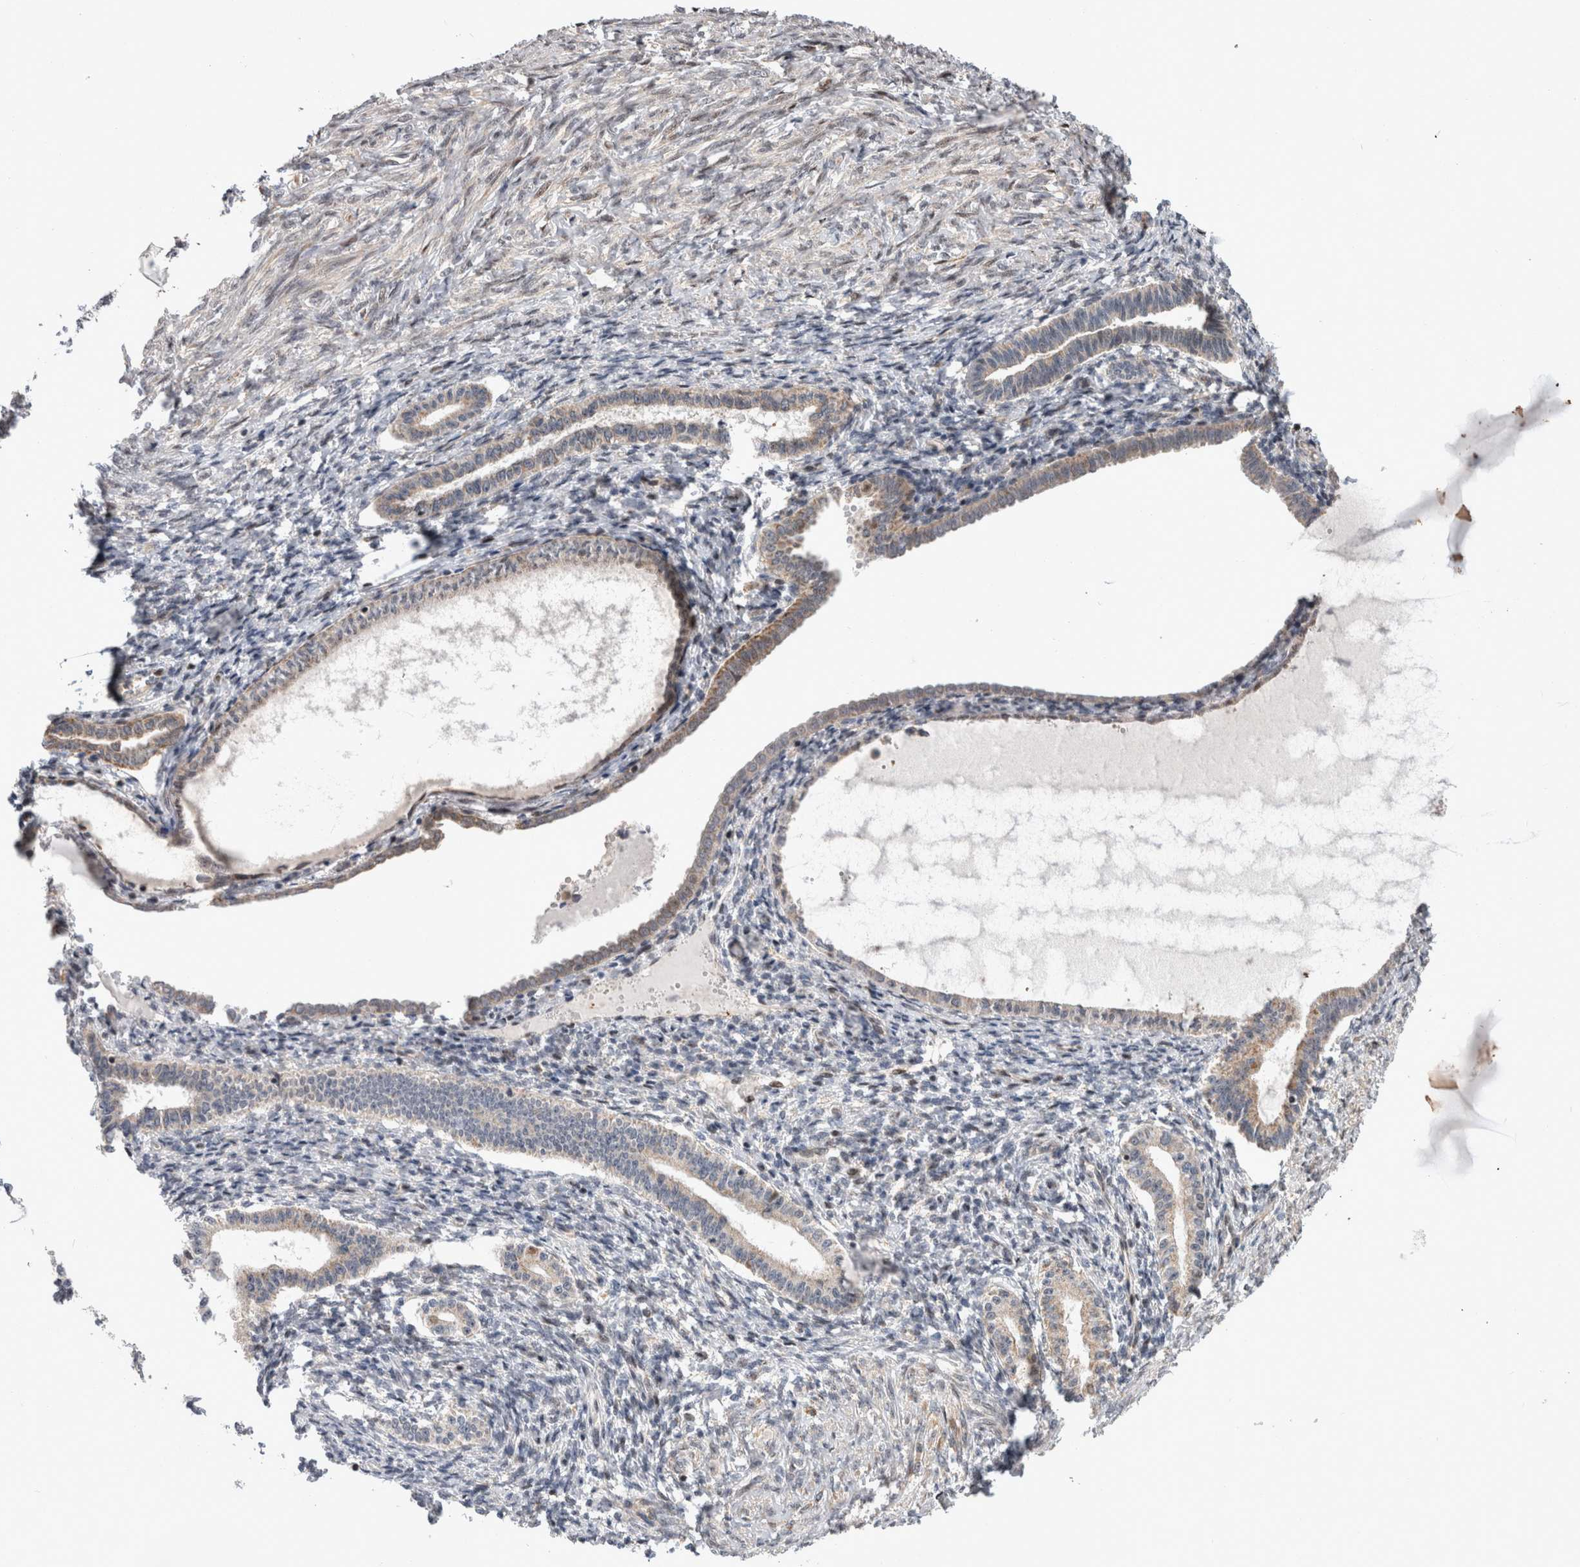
{"staining": {"intensity": "weak", "quantity": "<25%", "location": "cytoplasmic/membranous"}, "tissue": "endometrium", "cell_type": "Cells in endometrial stroma", "image_type": "normal", "snomed": [{"axis": "morphology", "description": "Normal tissue, NOS"}, {"axis": "topography", "description": "Endometrium"}], "caption": "A micrograph of endometrium stained for a protein reveals no brown staining in cells in endometrial stroma.", "gene": "MRPL37", "patient": {"sex": "female", "age": 77}}